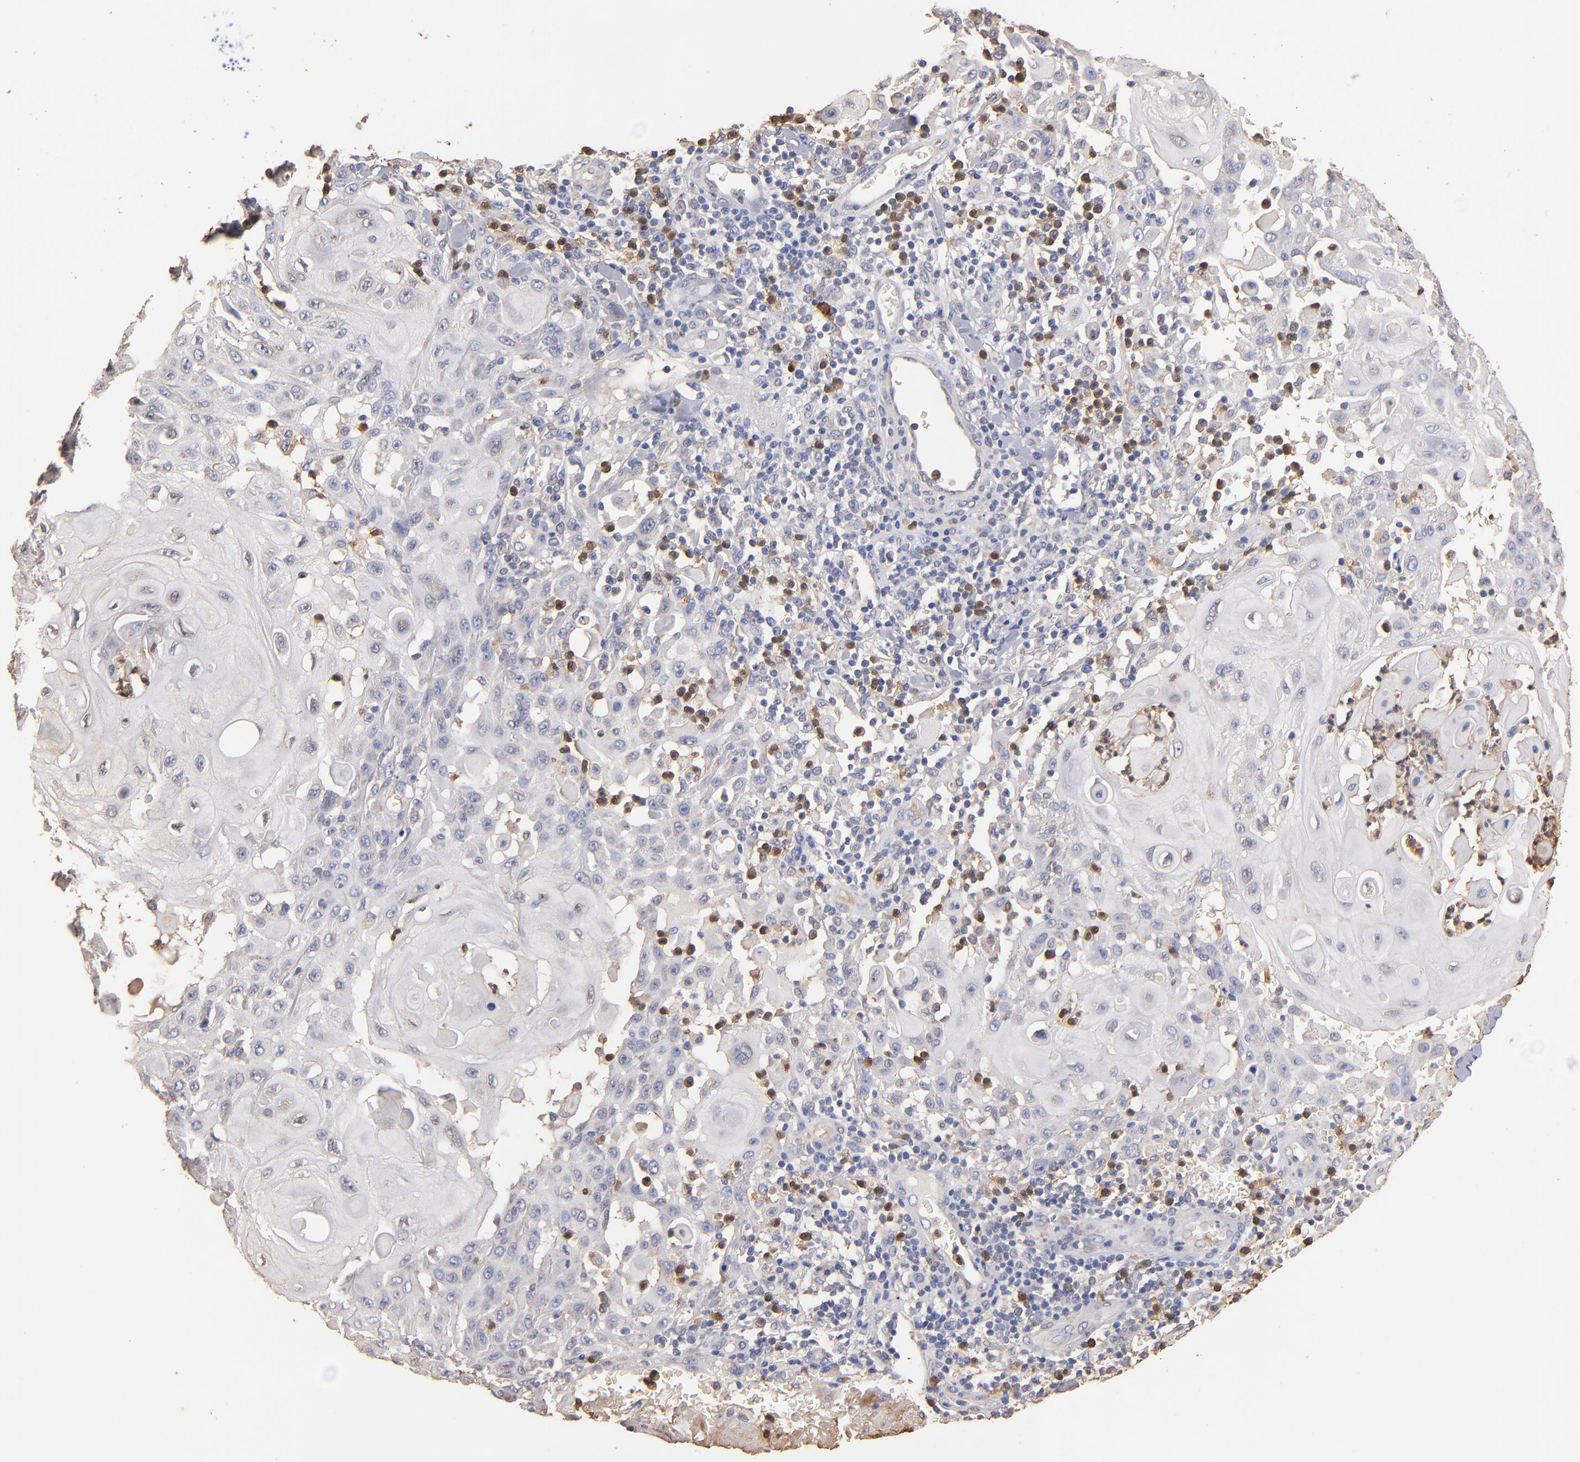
{"staining": {"intensity": "negative", "quantity": "none", "location": "none"}, "tissue": "skin cancer", "cell_type": "Tumor cells", "image_type": "cancer", "snomed": [{"axis": "morphology", "description": "Squamous cell carcinoma, NOS"}, {"axis": "topography", "description": "Skin"}], "caption": "Tumor cells are negative for protein expression in human skin cancer (squamous cell carcinoma).", "gene": "RO60", "patient": {"sex": "male", "age": 24}}